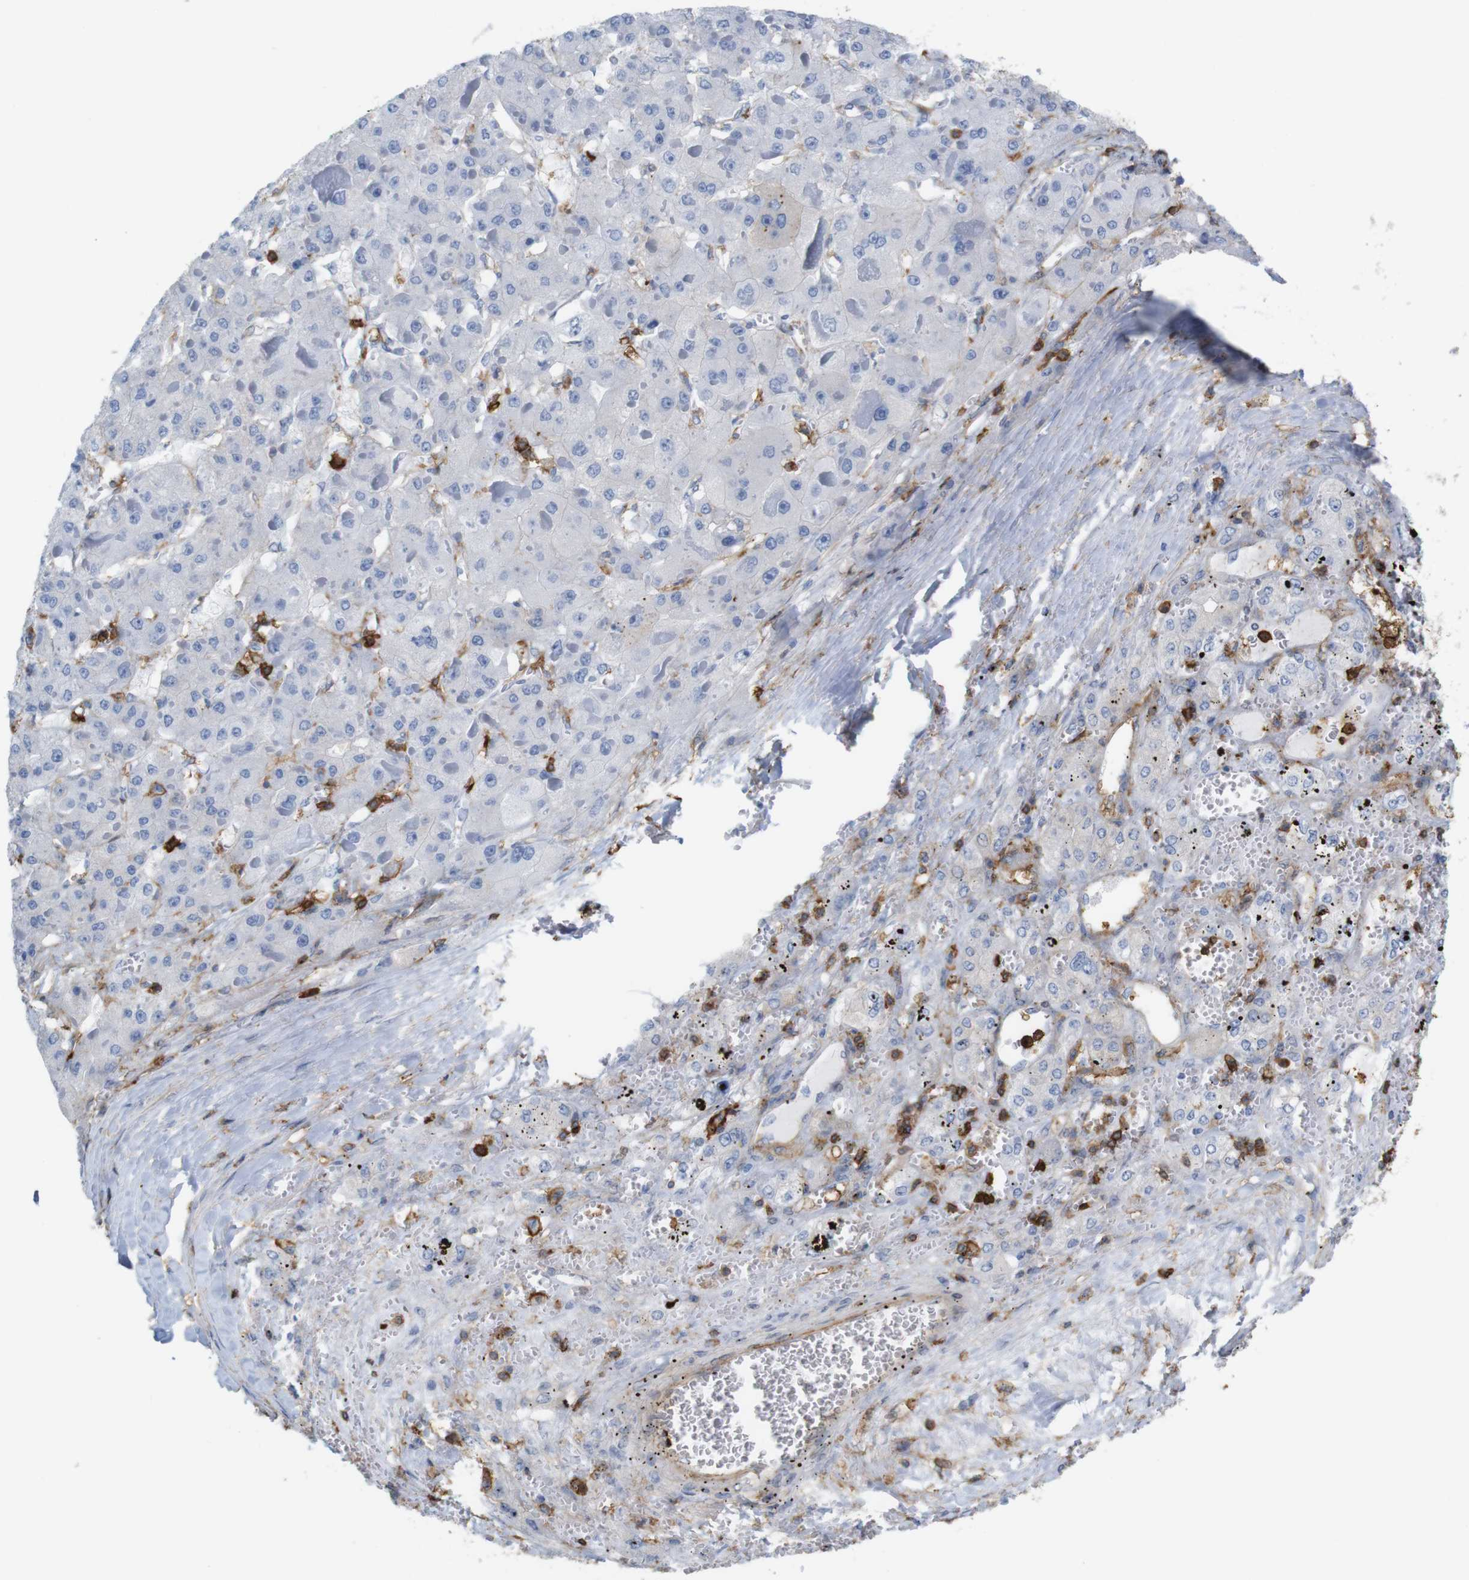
{"staining": {"intensity": "negative", "quantity": "none", "location": "none"}, "tissue": "liver cancer", "cell_type": "Tumor cells", "image_type": "cancer", "snomed": [{"axis": "morphology", "description": "Carcinoma, Hepatocellular, NOS"}, {"axis": "topography", "description": "Liver"}], "caption": "DAB (3,3'-diaminobenzidine) immunohistochemical staining of human liver cancer exhibits no significant staining in tumor cells. The staining was performed using DAB to visualize the protein expression in brown, while the nuclei were stained in blue with hematoxylin (Magnification: 20x).", "gene": "ANXA1", "patient": {"sex": "female", "age": 73}}